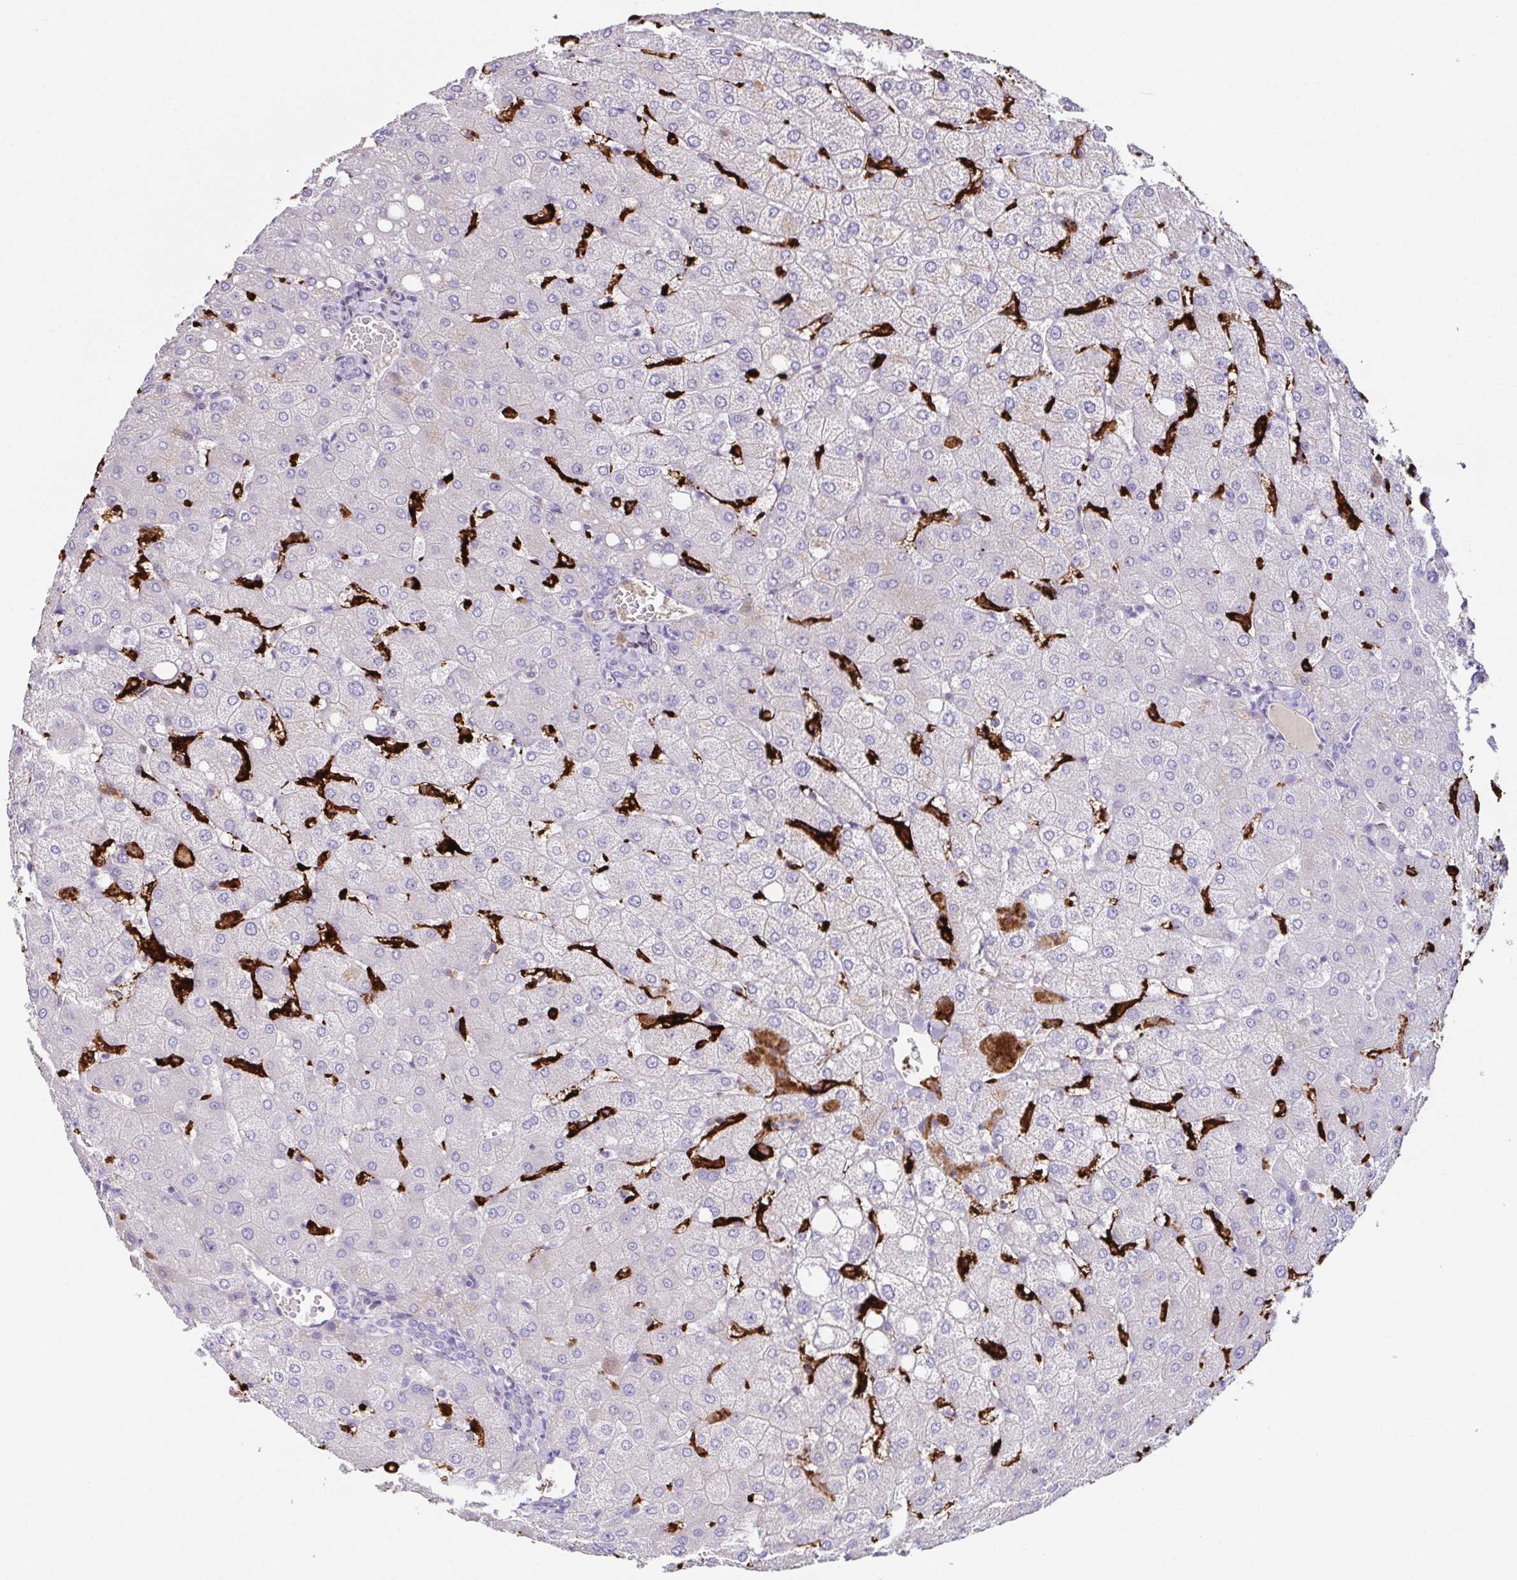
{"staining": {"intensity": "negative", "quantity": "none", "location": "none"}, "tissue": "liver", "cell_type": "Cholangiocytes", "image_type": "normal", "snomed": [{"axis": "morphology", "description": "Normal tissue, NOS"}, {"axis": "topography", "description": "Liver"}], "caption": "Normal liver was stained to show a protein in brown. There is no significant positivity in cholangiocytes. The staining was performed using DAB (3,3'-diaminobenzidine) to visualize the protein expression in brown, while the nuclei were stained in blue with hematoxylin (Magnification: 20x).", "gene": "MARCO", "patient": {"sex": "female", "age": 54}}